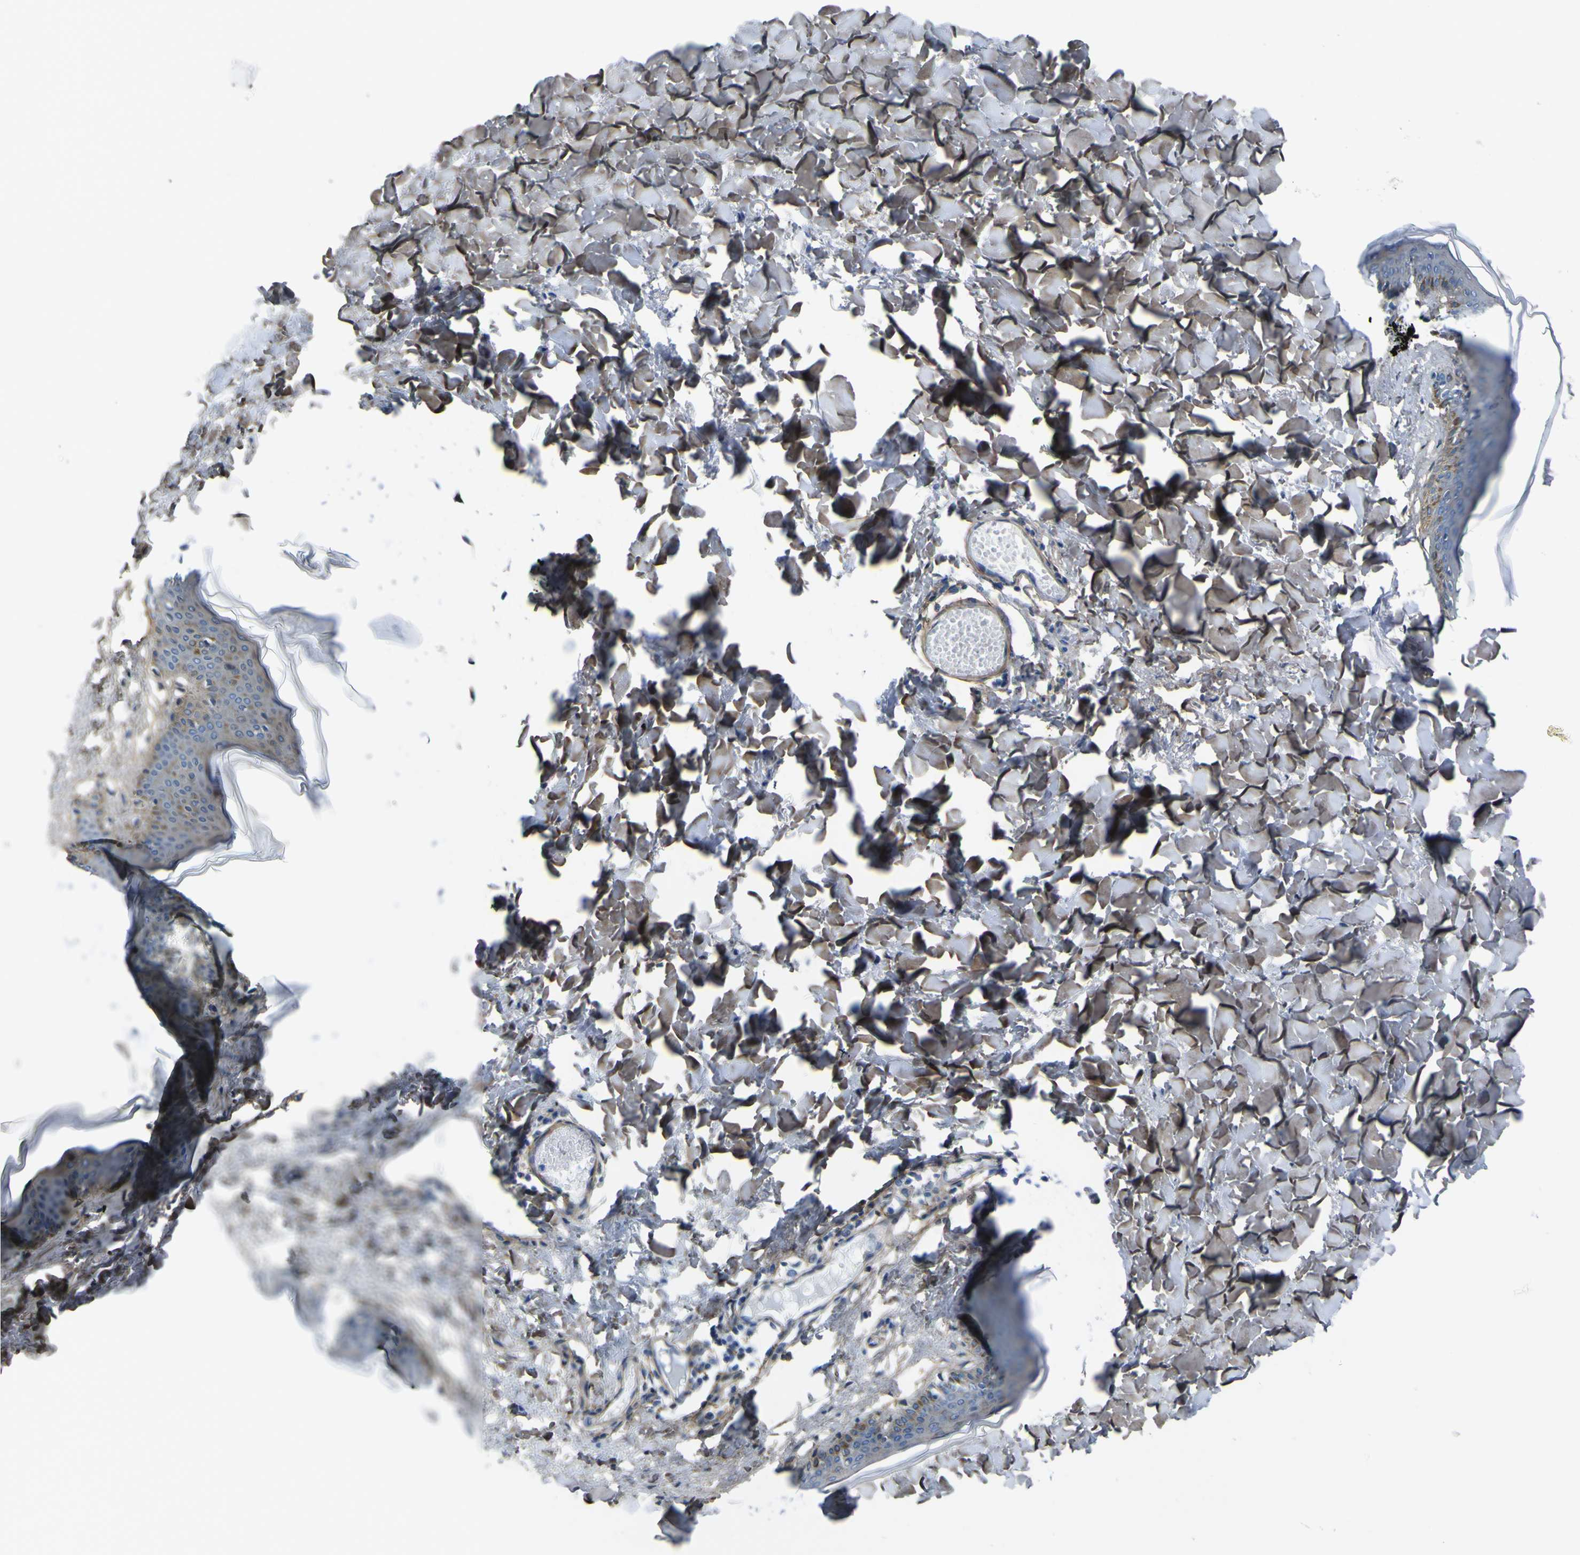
{"staining": {"intensity": "strong", "quantity": "25%-75%", "location": "cytoplasmic/membranous"}, "tissue": "skin", "cell_type": "Fibroblasts", "image_type": "normal", "snomed": [{"axis": "morphology", "description": "Normal tissue, NOS"}, {"axis": "topography", "description": "Skin"}], "caption": "A histopathology image showing strong cytoplasmic/membranous expression in approximately 25%-75% of fibroblasts in normal skin, as visualized by brown immunohistochemical staining.", "gene": "LRRN1", "patient": {"sex": "female", "age": 17}}